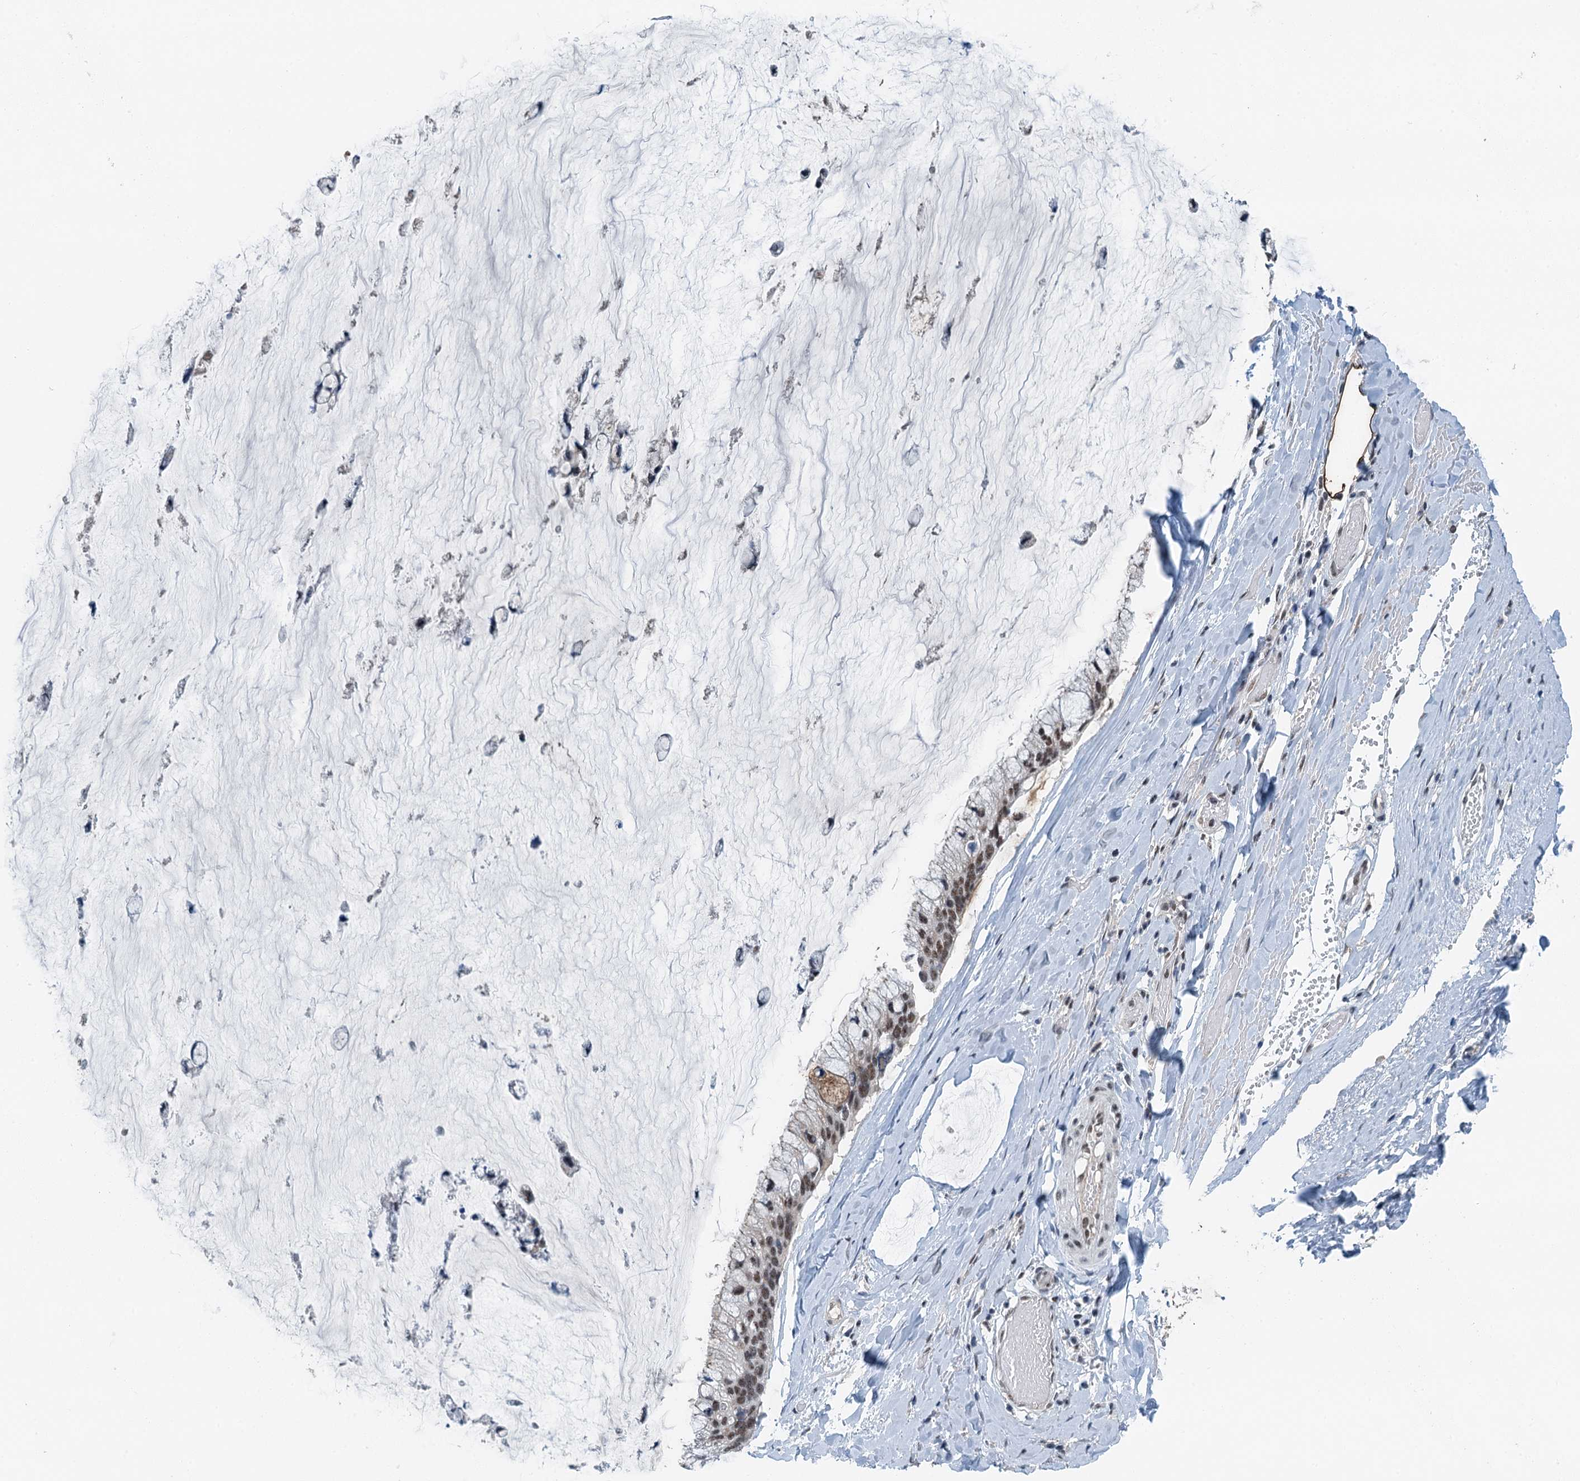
{"staining": {"intensity": "moderate", "quantity": ">75%", "location": "nuclear"}, "tissue": "ovarian cancer", "cell_type": "Tumor cells", "image_type": "cancer", "snomed": [{"axis": "morphology", "description": "Cystadenocarcinoma, mucinous, NOS"}, {"axis": "topography", "description": "Ovary"}], "caption": "This is a photomicrograph of immunohistochemistry staining of ovarian cancer, which shows moderate expression in the nuclear of tumor cells.", "gene": "MTA3", "patient": {"sex": "female", "age": 39}}